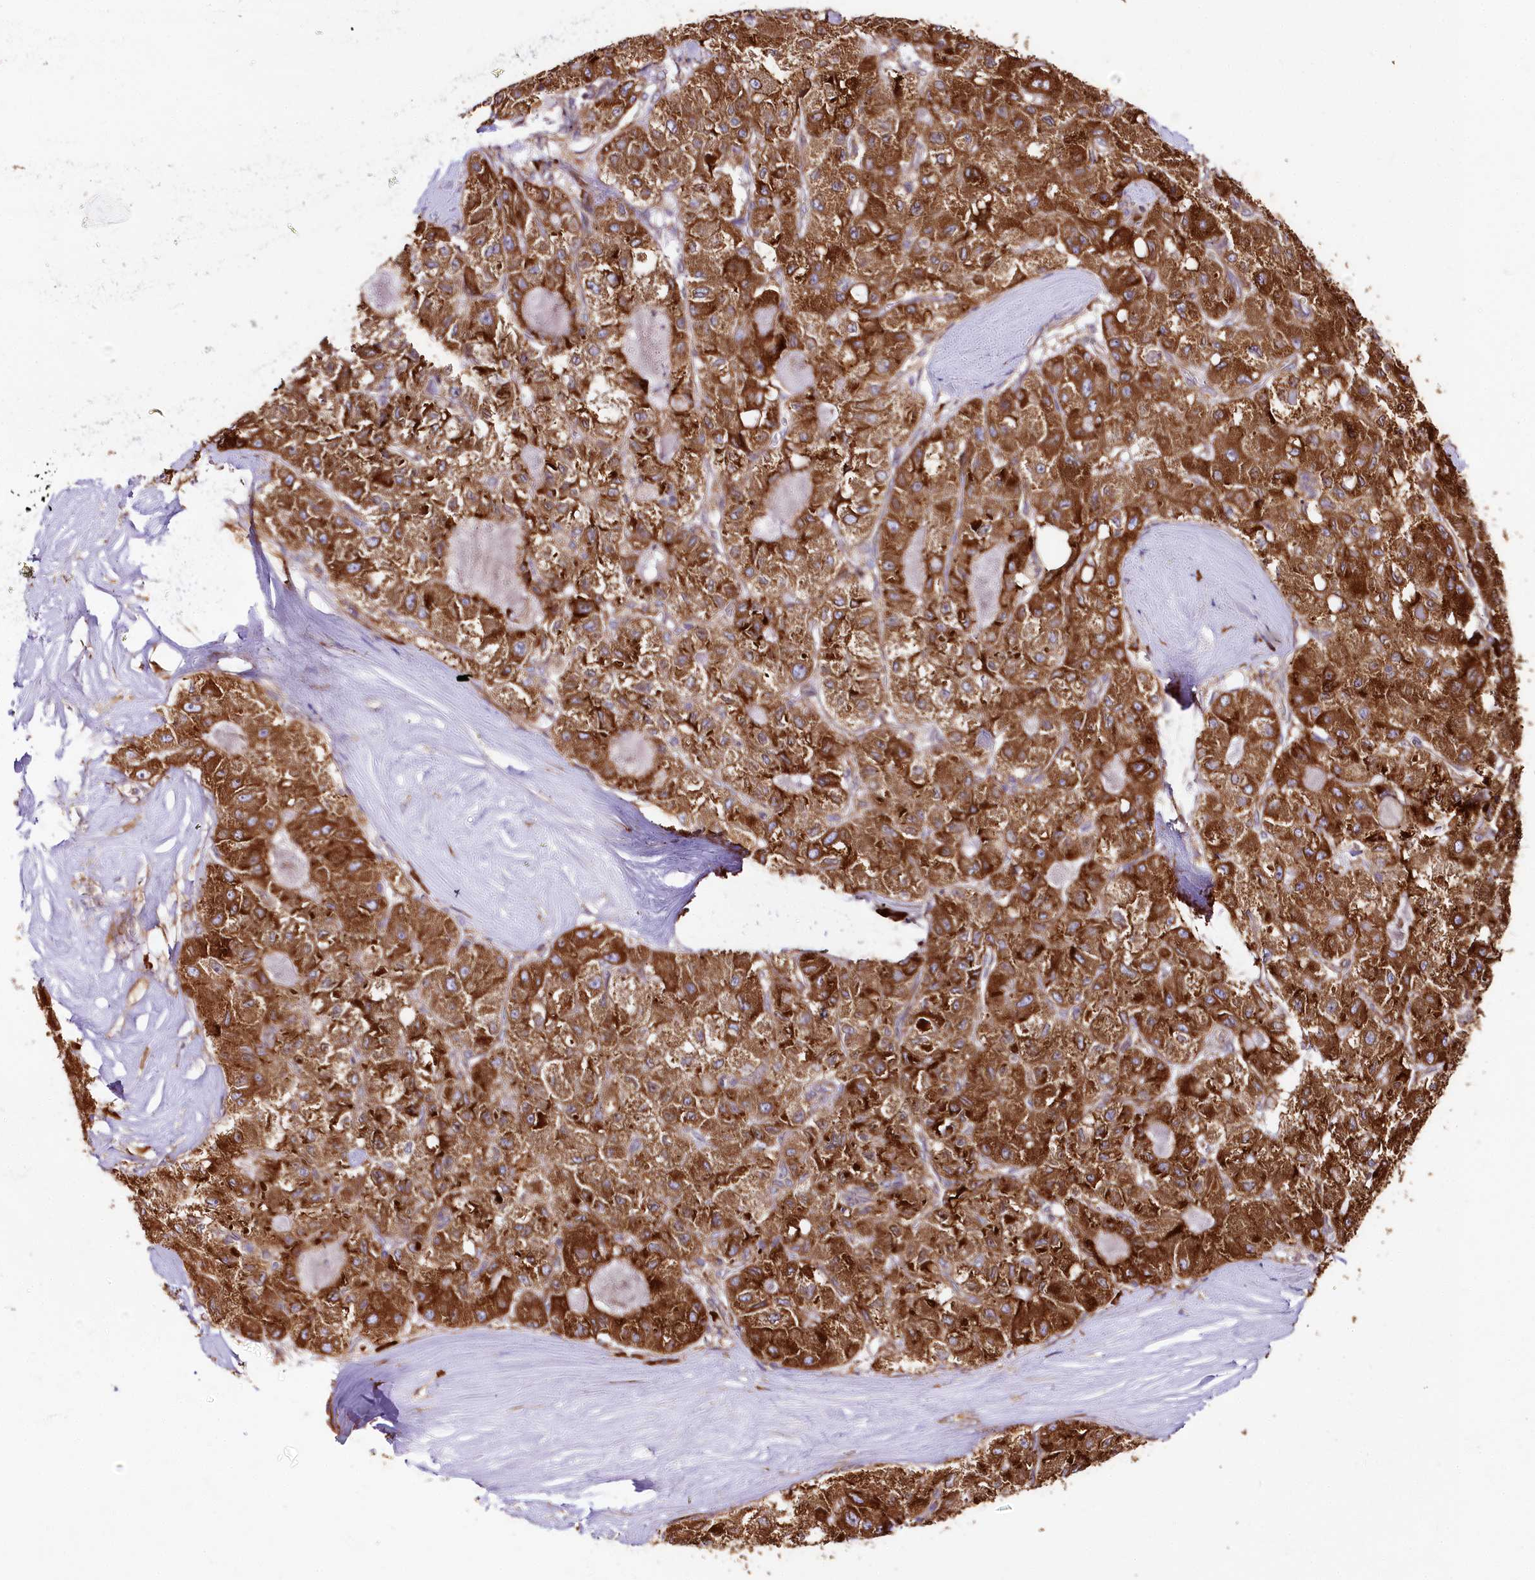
{"staining": {"intensity": "strong", "quantity": ">75%", "location": "cytoplasmic/membranous"}, "tissue": "liver cancer", "cell_type": "Tumor cells", "image_type": "cancer", "snomed": [{"axis": "morphology", "description": "Carcinoma, Hepatocellular, NOS"}, {"axis": "topography", "description": "Liver"}], "caption": "Strong cytoplasmic/membranous expression is seen in approximately >75% of tumor cells in liver cancer.", "gene": "CNPY2", "patient": {"sex": "male", "age": 80}}